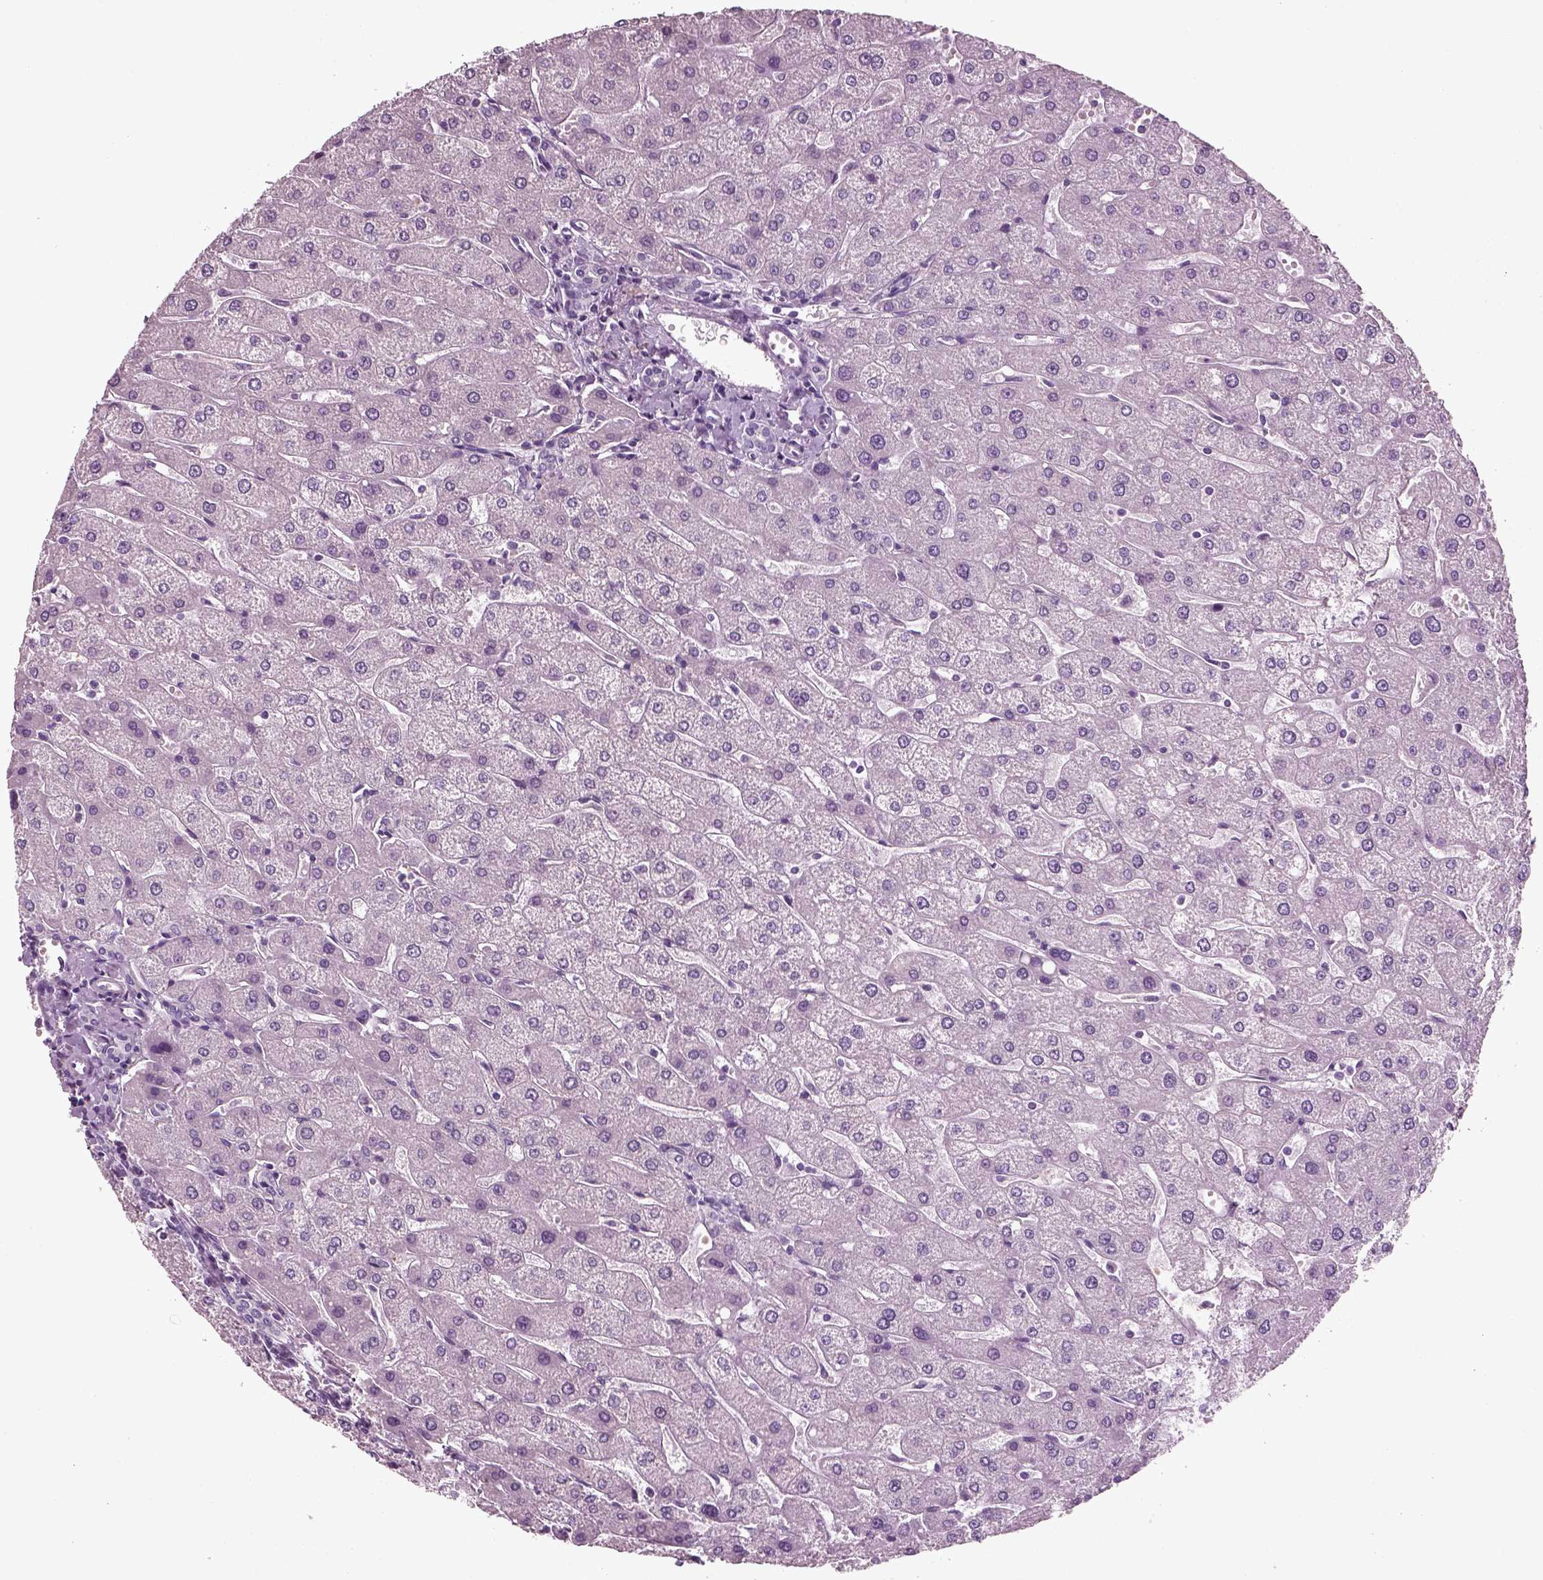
{"staining": {"intensity": "negative", "quantity": "none", "location": "none"}, "tissue": "liver", "cell_type": "Cholangiocytes", "image_type": "normal", "snomed": [{"axis": "morphology", "description": "Normal tissue, NOS"}, {"axis": "topography", "description": "Liver"}], "caption": "IHC photomicrograph of benign liver: liver stained with DAB (3,3'-diaminobenzidine) exhibits no significant protein positivity in cholangiocytes. (DAB immunohistochemistry (IHC), high magnification).", "gene": "DEFB118", "patient": {"sex": "male", "age": 67}}